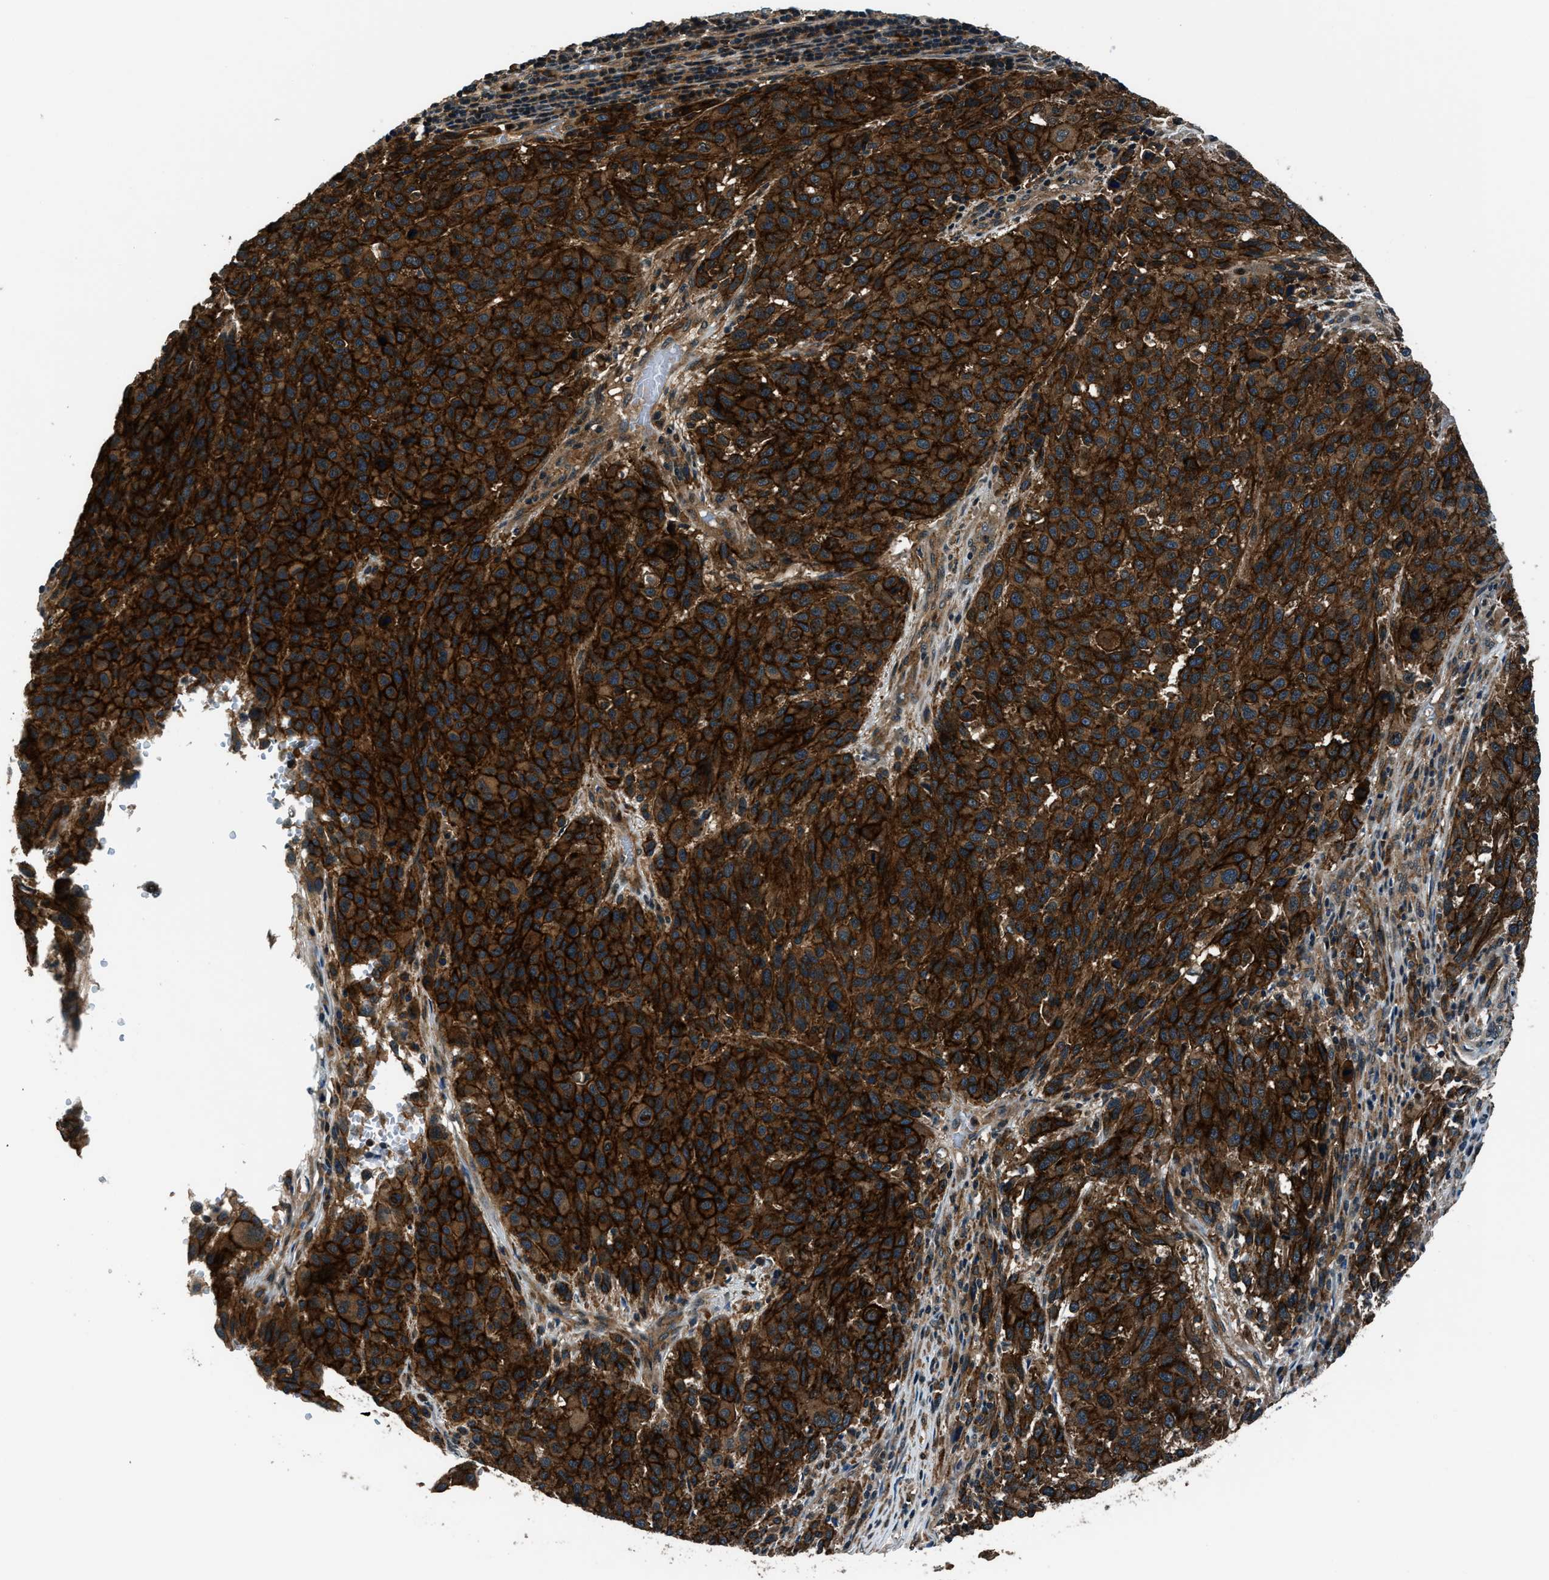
{"staining": {"intensity": "strong", "quantity": ">75%", "location": "cytoplasmic/membranous"}, "tissue": "melanoma", "cell_type": "Tumor cells", "image_type": "cancer", "snomed": [{"axis": "morphology", "description": "Malignant melanoma, Metastatic site"}, {"axis": "topography", "description": "Lymph node"}], "caption": "High-magnification brightfield microscopy of malignant melanoma (metastatic site) stained with DAB (3,3'-diaminobenzidine) (brown) and counterstained with hematoxylin (blue). tumor cells exhibit strong cytoplasmic/membranous staining is seen in about>75% of cells. (IHC, brightfield microscopy, high magnification).", "gene": "ARHGEF11", "patient": {"sex": "male", "age": 61}}